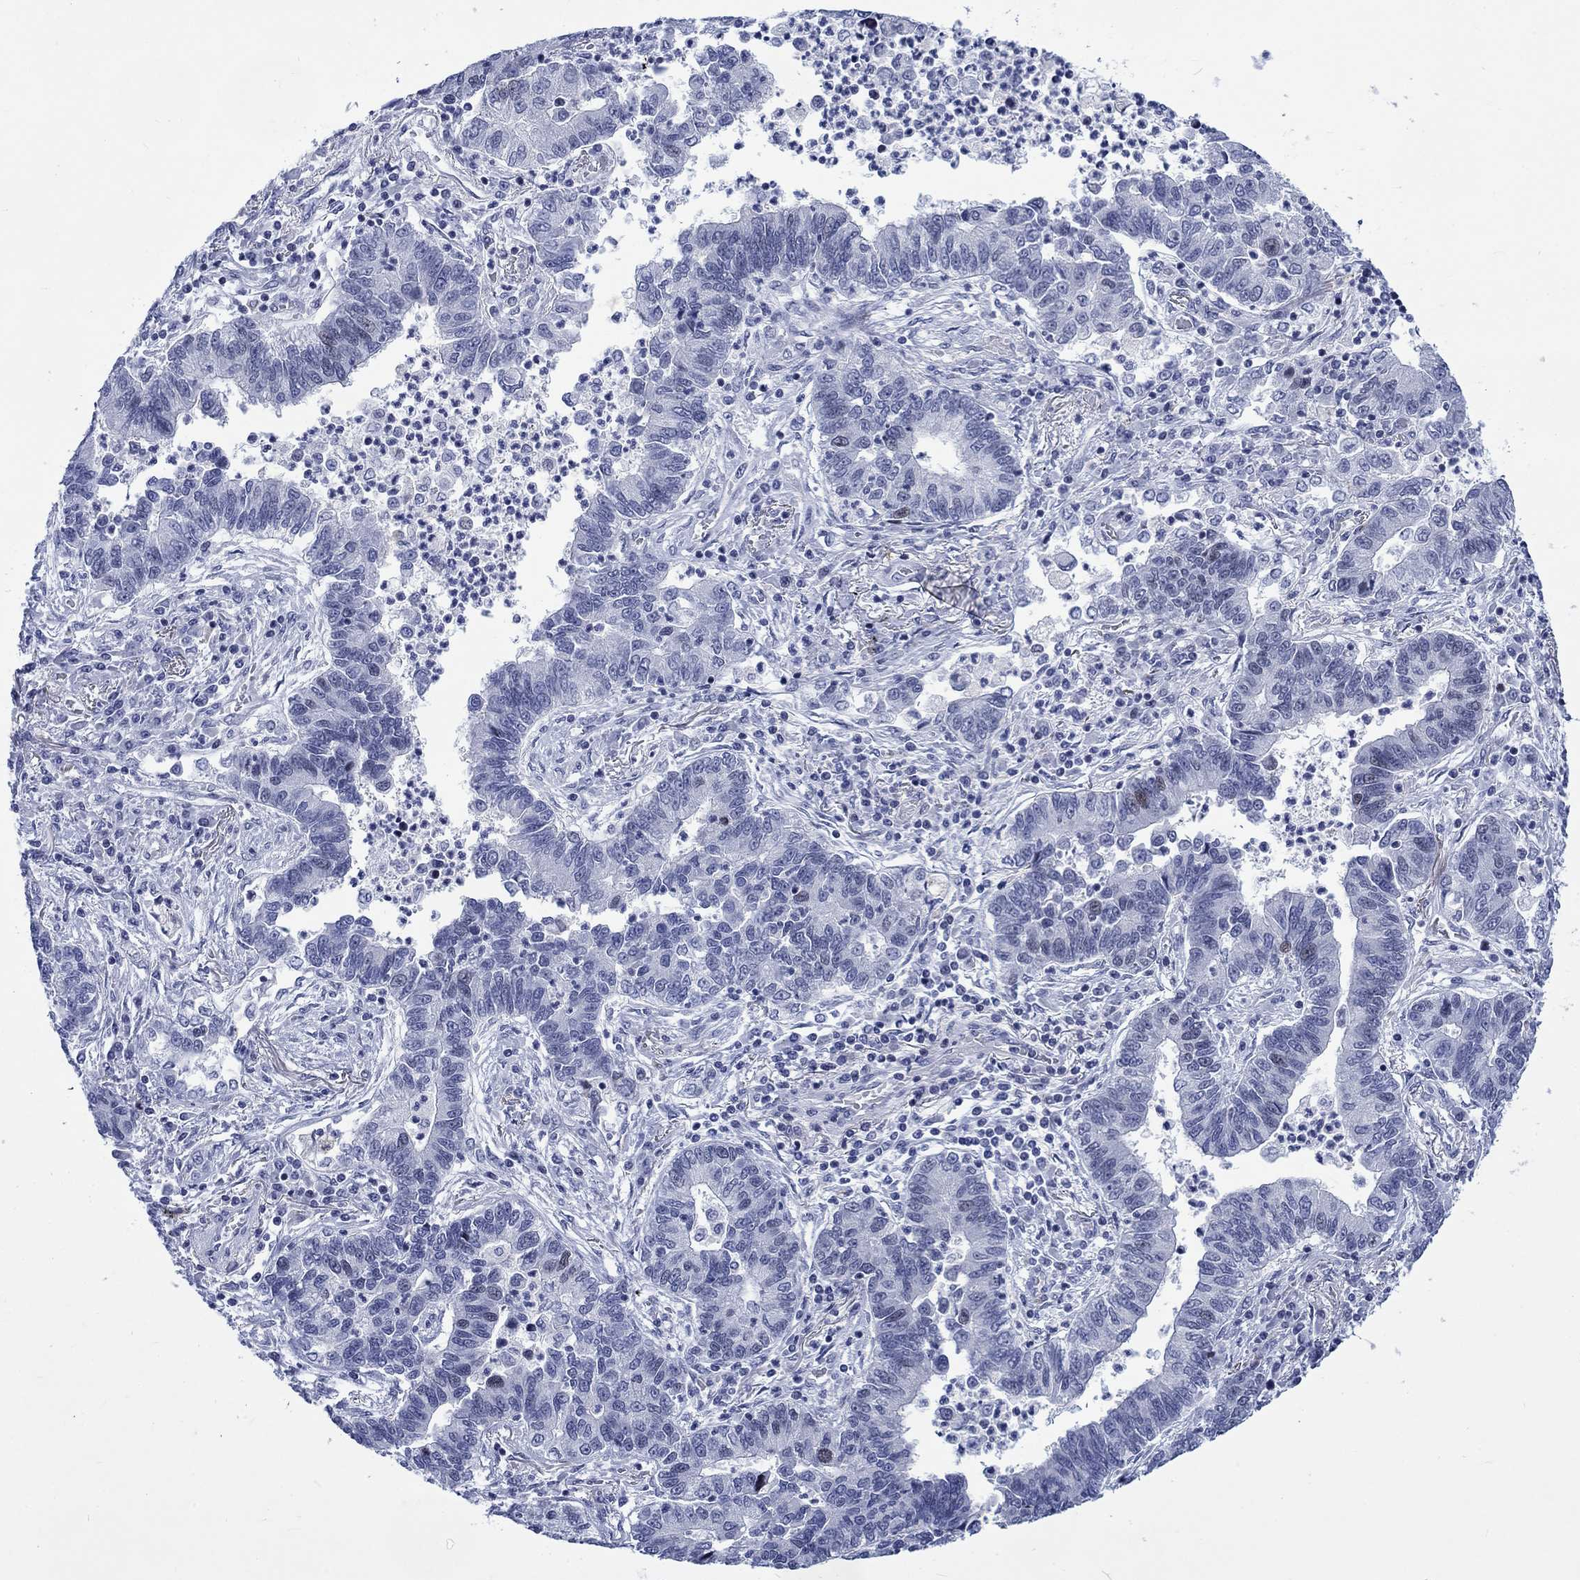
{"staining": {"intensity": "negative", "quantity": "none", "location": "none"}, "tissue": "lung cancer", "cell_type": "Tumor cells", "image_type": "cancer", "snomed": [{"axis": "morphology", "description": "Adenocarcinoma, NOS"}, {"axis": "topography", "description": "Lung"}], "caption": "Tumor cells are negative for protein expression in human lung cancer. Brightfield microscopy of IHC stained with DAB (brown) and hematoxylin (blue), captured at high magnification.", "gene": "CDCA2", "patient": {"sex": "female", "age": 57}}